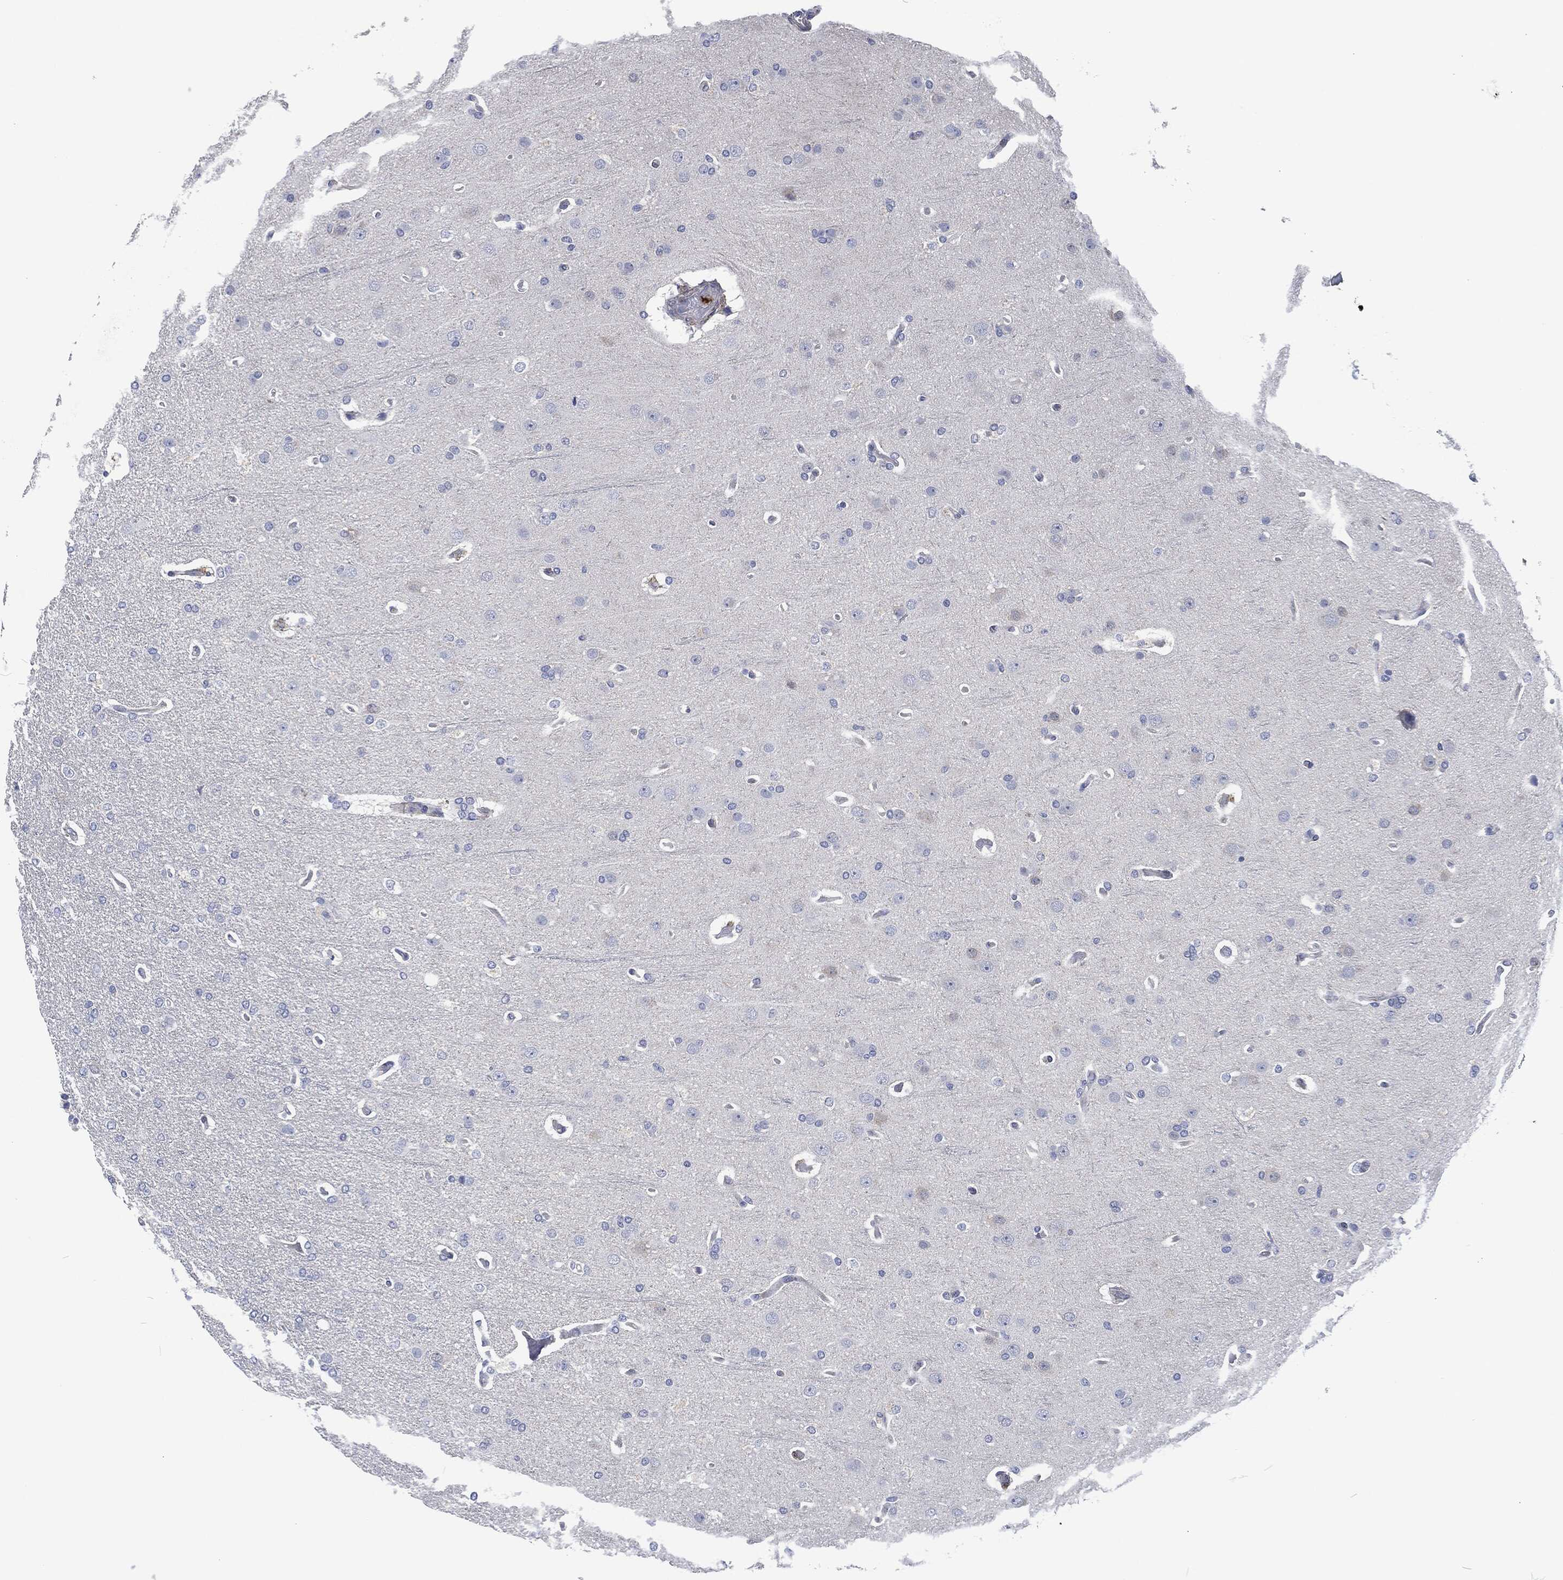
{"staining": {"intensity": "negative", "quantity": "none", "location": "none"}, "tissue": "glioma", "cell_type": "Tumor cells", "image_type": "cancer", "snomed": [{"axis": "morphology", "description": "Glioma, malignant, Low grade"}, {"axis": "topography", "description": "Brain"}], "caption": "Immunohistochemistry micrograph of glioma stained for a protein (brown), which reveals no staining in tumor cells. The staining is performed using DAB brown chromogen with nuclei counter-stained in using hematoxylin.", "gene": "MPO", "patient": {"sex": "male", "age": 41}}